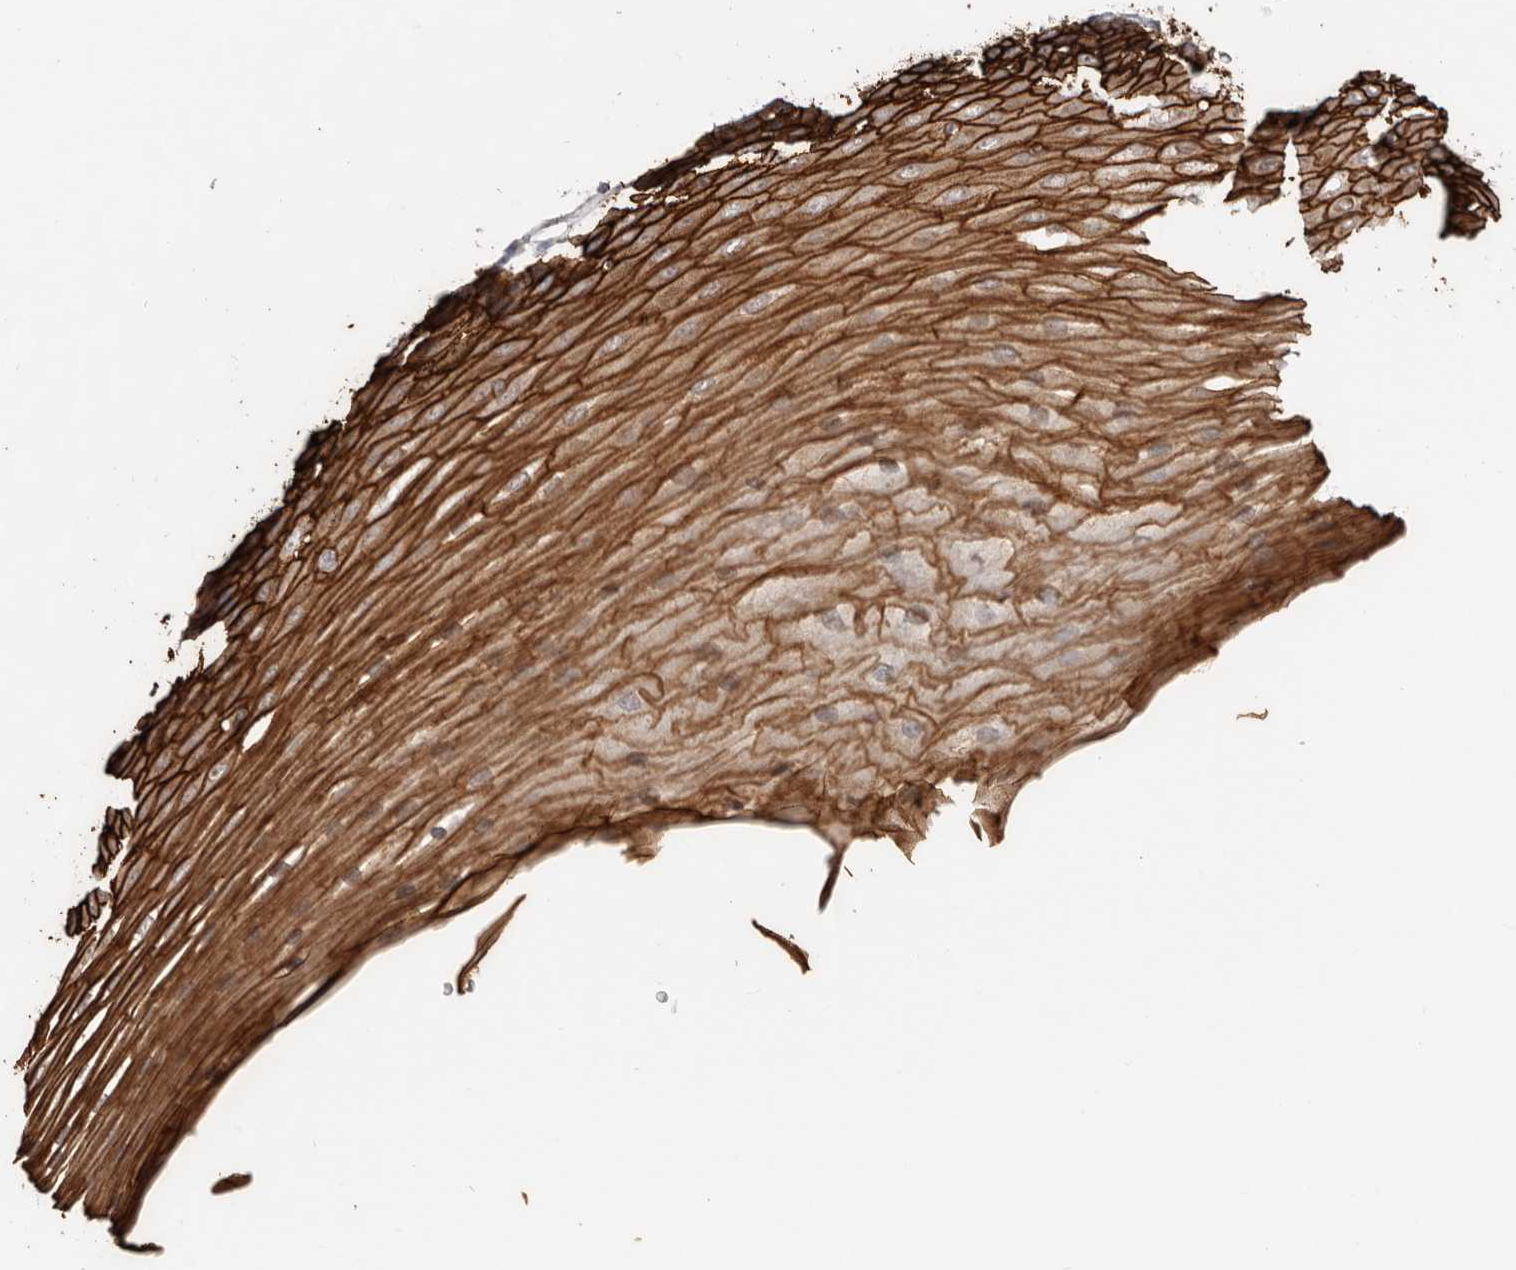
{"staining": {"intensity": "strong", "quantity": ">75%", "location": "cytoplasmic/membranous"}, "tissue": "esophagus", "cell_type": "Squamous epithelial cells", "image_type": "normal", "snomed": [{"axis": "morphology", "description": "Normal tissue, NOS"}, {"axis": "topography", "description": "Esophagus"}], "caption": "Protein staining shows strong cytoplasmic/membranous expression in approximately >75% of squamous epithelial cells in benign esophagus.", "gene": "S100A14", "patient": {"sex": "male", "age": 62}}